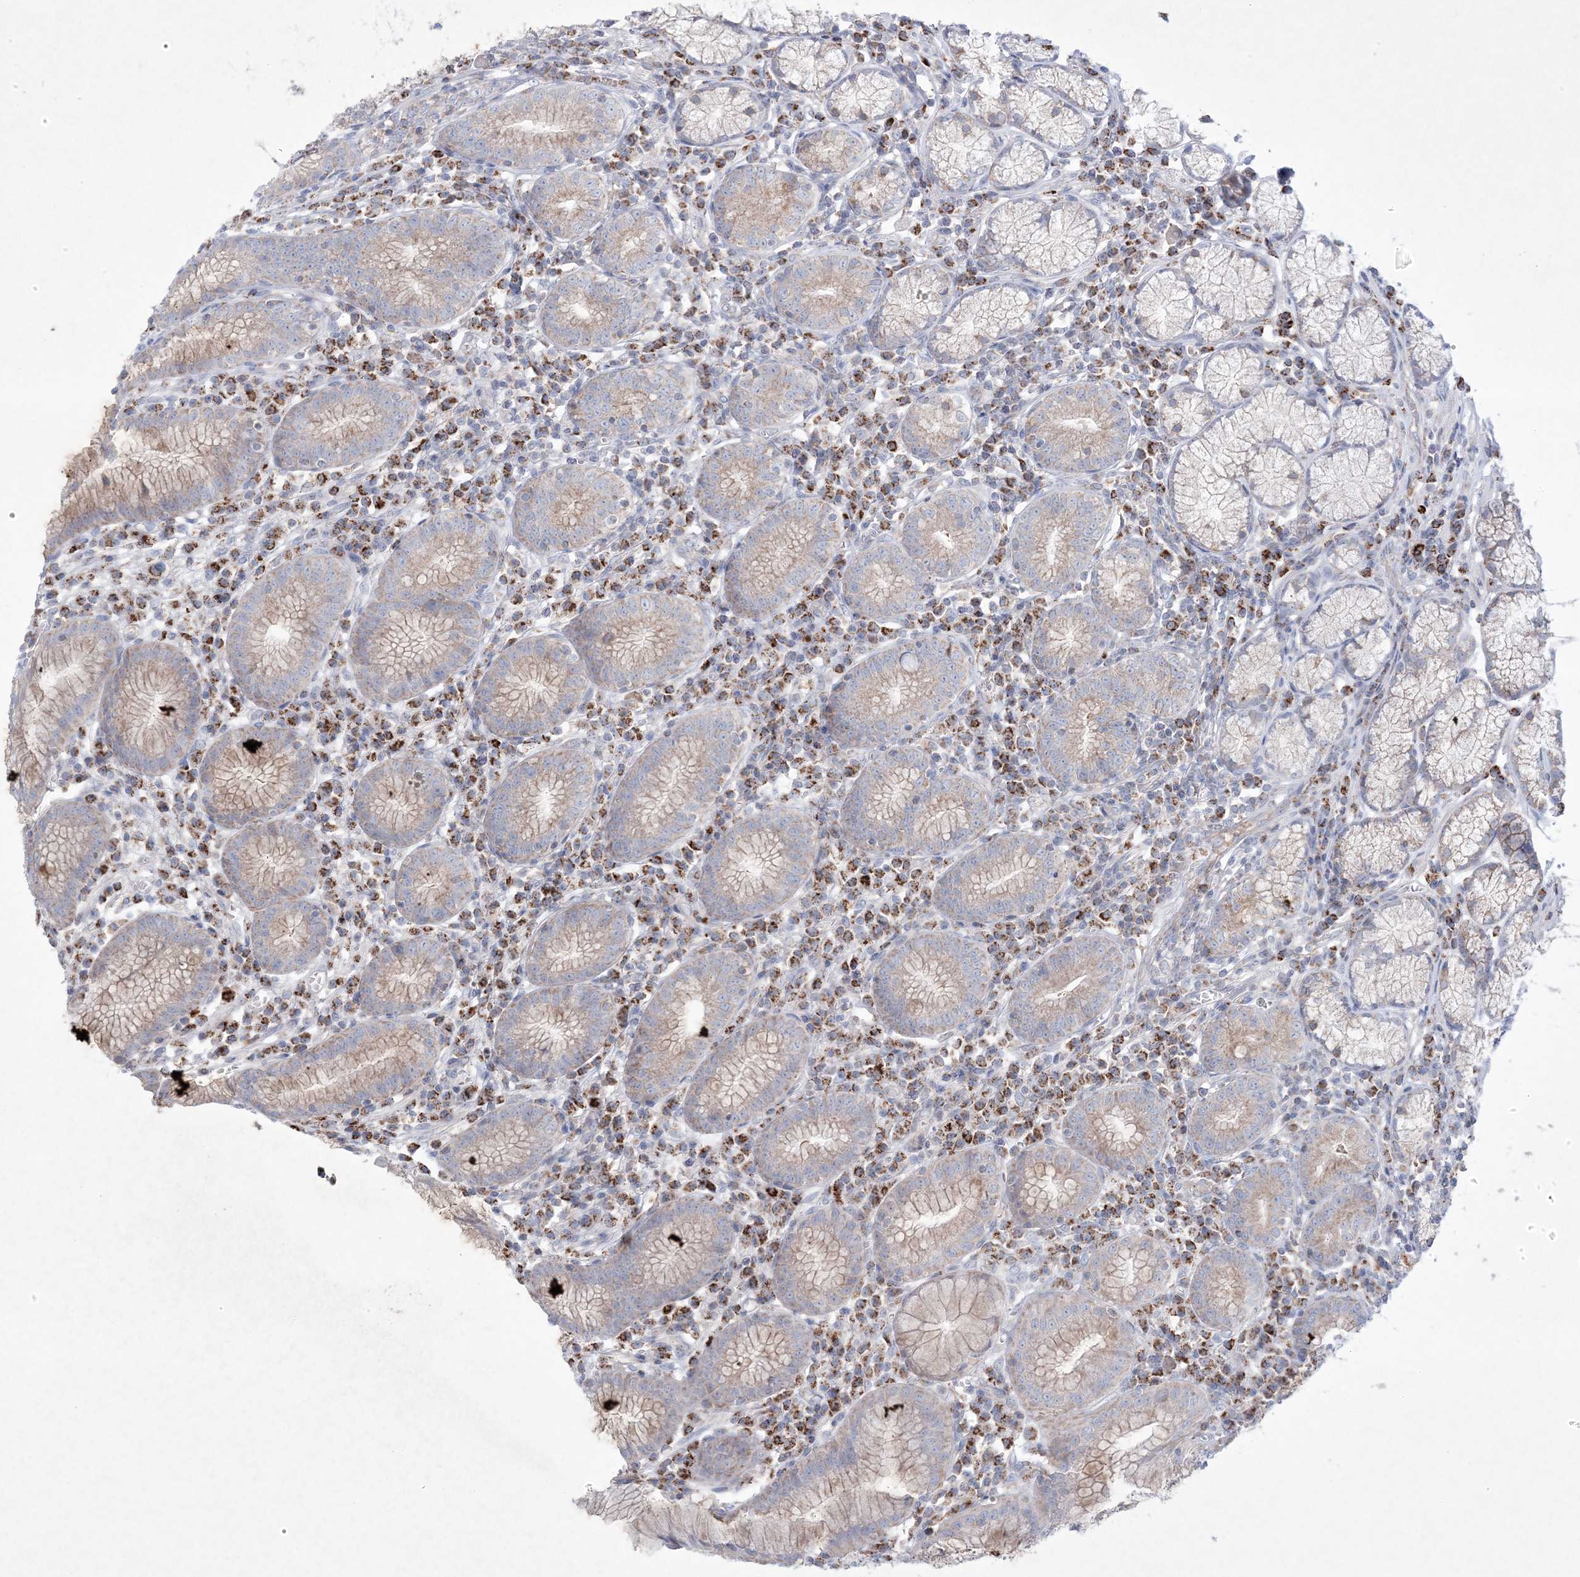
{"staining": {"intensity": "moderate", "quantity": "25%-75%", "location": "cytoplasmic/membranous"}, "tissue": "stomach", "cell_type": "Glandular cells", "image_type": "normal", "snomed": [{"axis": "morphology", "description": "Normal tissue, NOS"}, {"axis": "topography", "description": "Stomach"}], "caption": "Immunohistochemistry photomicrograph of benign stomach: stomach stained using immunohistochemistry reveals medium levels of moderate protein expression localized specifically in the cytoplasmic/membranous of glandular cells, appearing as a cytoplasmic/membranous brown color.", "gene": "KCTD6", "patient": {"sex": "male", "age": 55}}